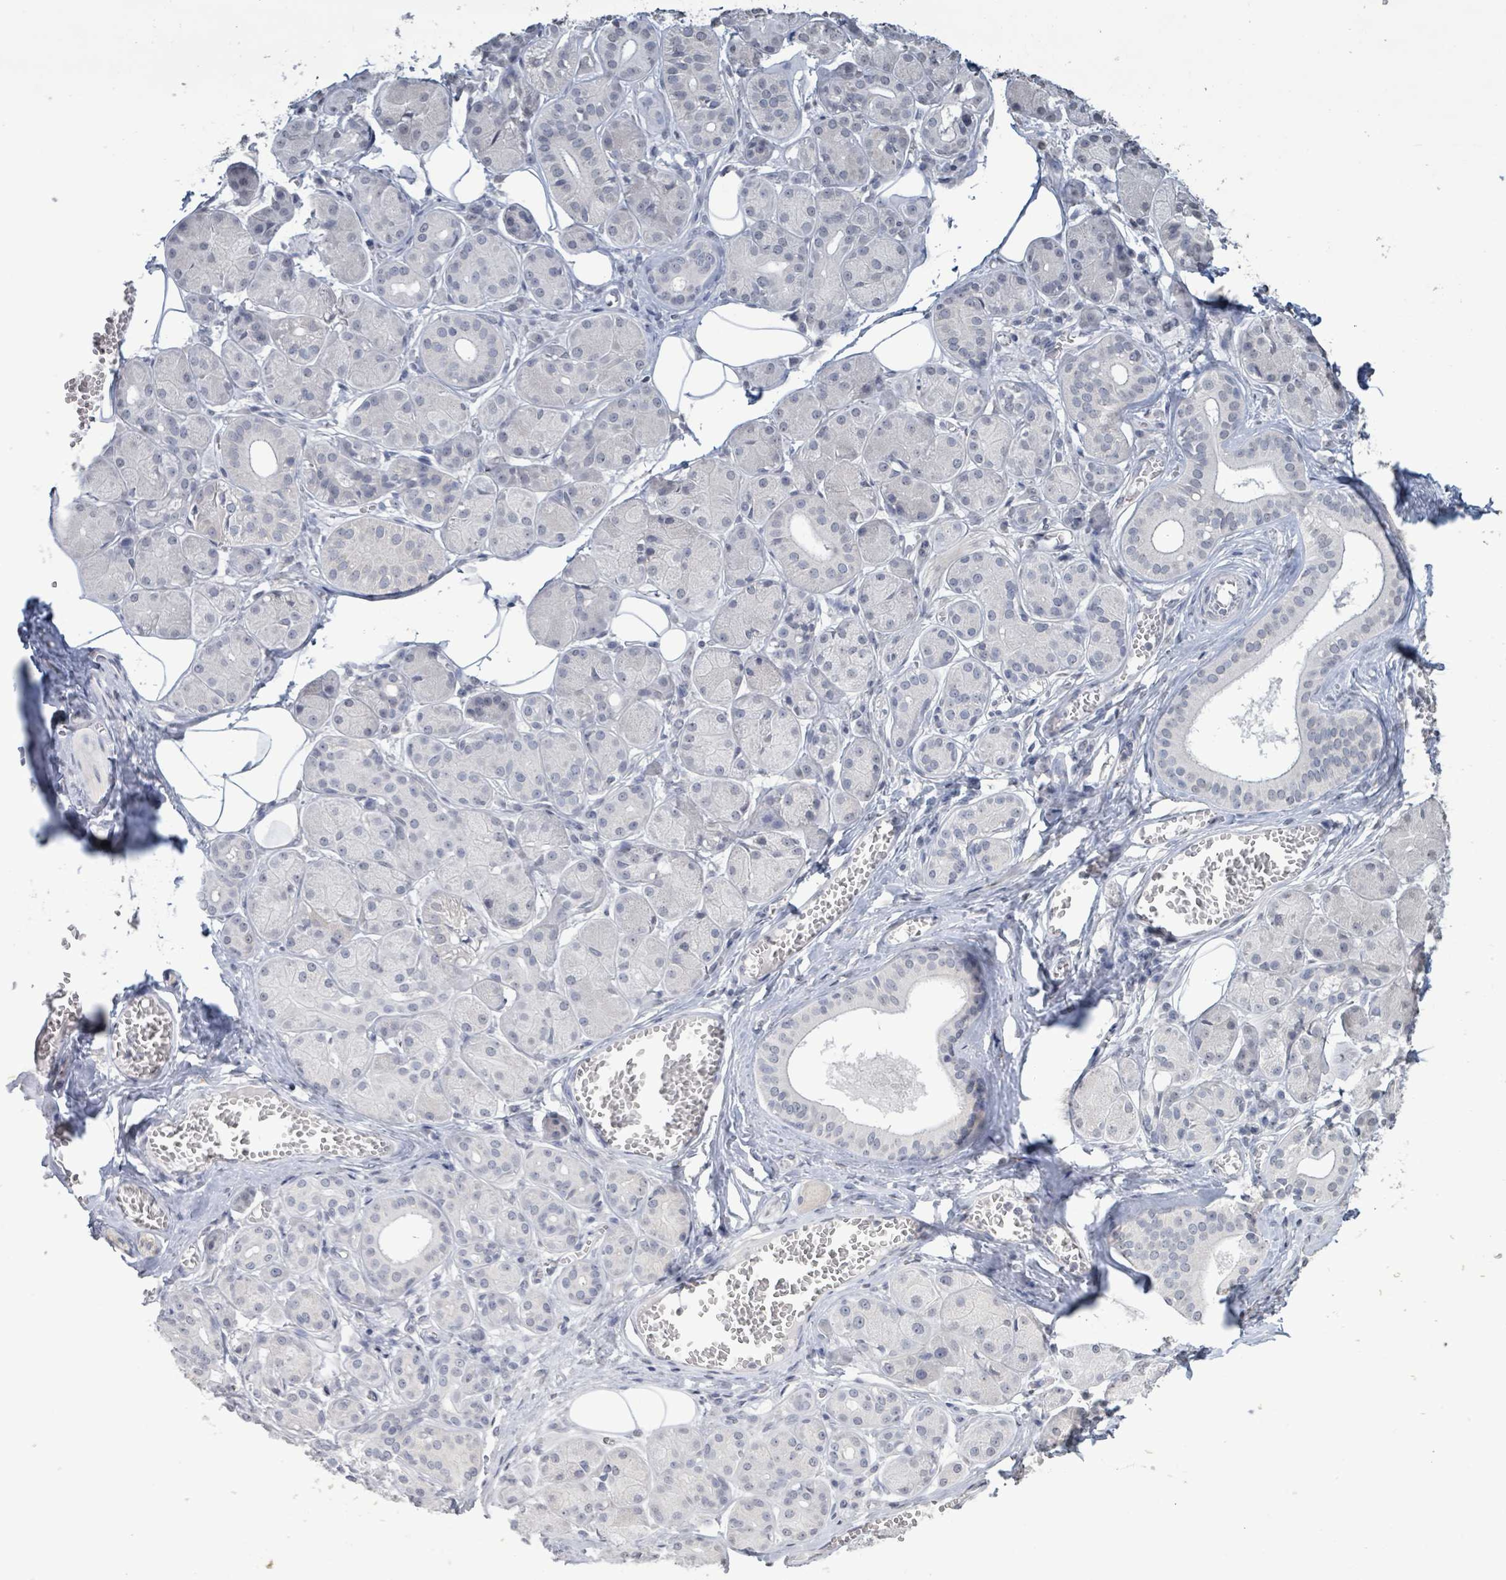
{"staining": {"intensity": "negative", "quantity": "none", "location": "none"}, "tissue": "salivary gland", "cell_type": "Glandular cells", "image_type": "normal", "snomed": [{"axis": "morphology", "description": "Squamous cell carcinoma, NOS"}, {"axis": "topography", "description": "Skin"}, {"axis": "topography", "description": "Head-Neck"}], "caption": "Glandular cells are negative for brown protein staining in normal salivary gland. (DAB (3,3'-diaminobenzidine) immunohistochemistry (IHC), high magnification).", "gene": "CA9", "patient": {"sex": "male", "age": 80}}